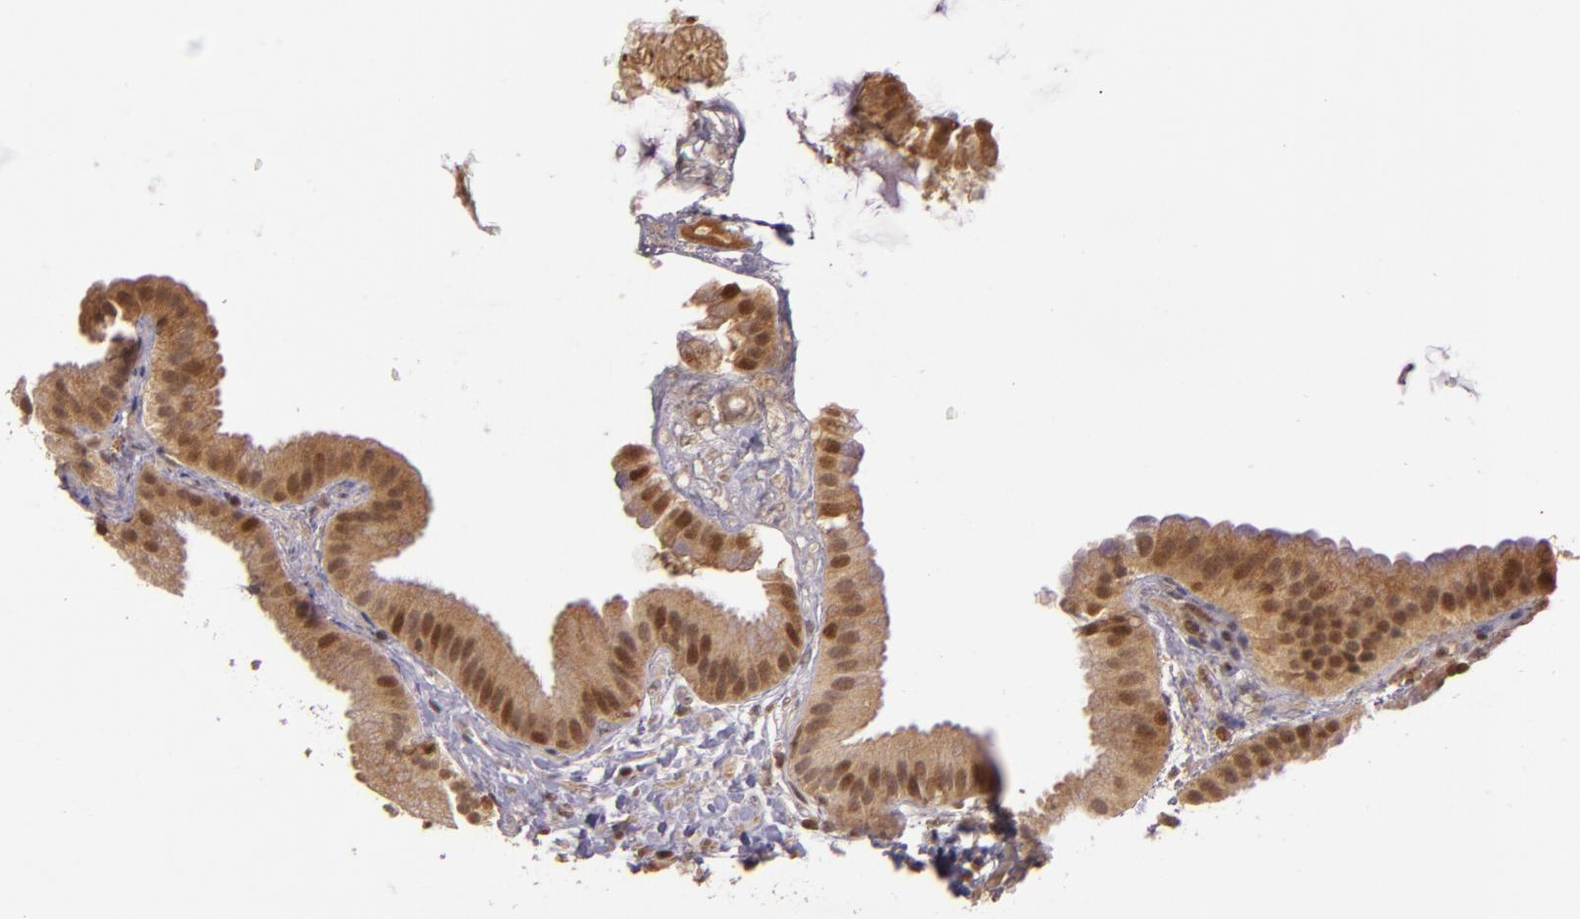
{"staining": {"intensity": "weak", "quantity": ">75%", "location": "cytoplasmic/membranous"}, "tissue": "gallbladder", "cell_type": "Glandular cells", "image_type": "normal", "snomed": [{"axis": "morphology", "description": "Normal tissue, NOS"}, {"axis": "topography", "description": "Gallbladder"}], "caption": "High-magnification brightfield microscopy of benign gallbladder stained with DAB (3,3'-diaminobenzidine) (brown) and counterstained with hematoxylin (blue). glandular cells exhibit weak cytoplasmic/membranous positivity is appreciated in about>75% of cells.", "gene": "TXNRD2", "patient": {"sex": "female", "age": 63}}